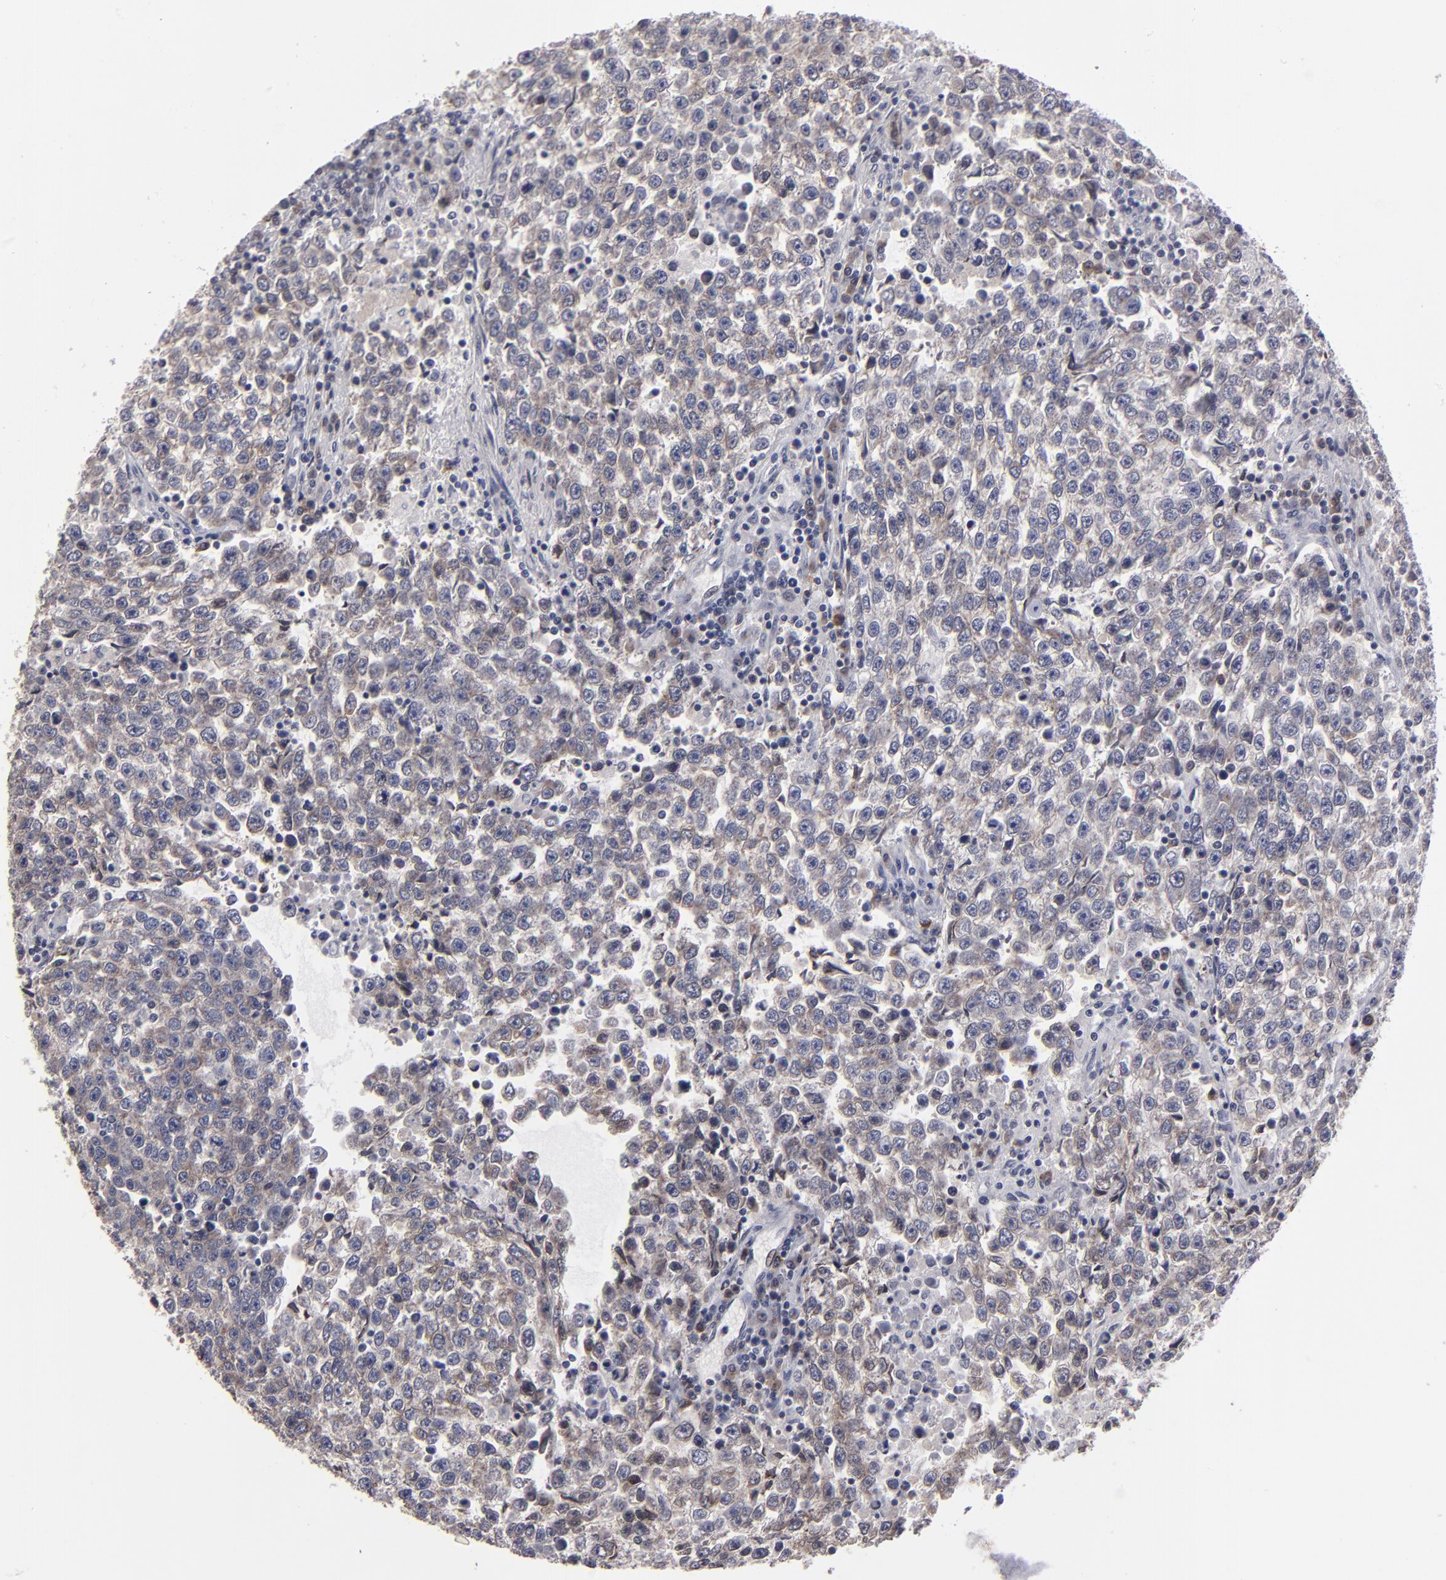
{"staining": {"intensity": "weak", "quantity": "25%-75%", "location": "cytoplasmic/membranous"}, "tissue": "testis cancer", "cell_type": "Tumor cells", "image_type": "cancer", "snomed": [{"axis": "morphology", "description": "Seminoma, NOS"}, {"axis": "topography", "description": "Testis"}], "caption": "Weak cytoplasmic/membranous protein expression is present in approximately 25%-75% of tumor cells in seminoma (testis).", "gene": "CEP97", "patient": {"sex": "male", "age": 36}}